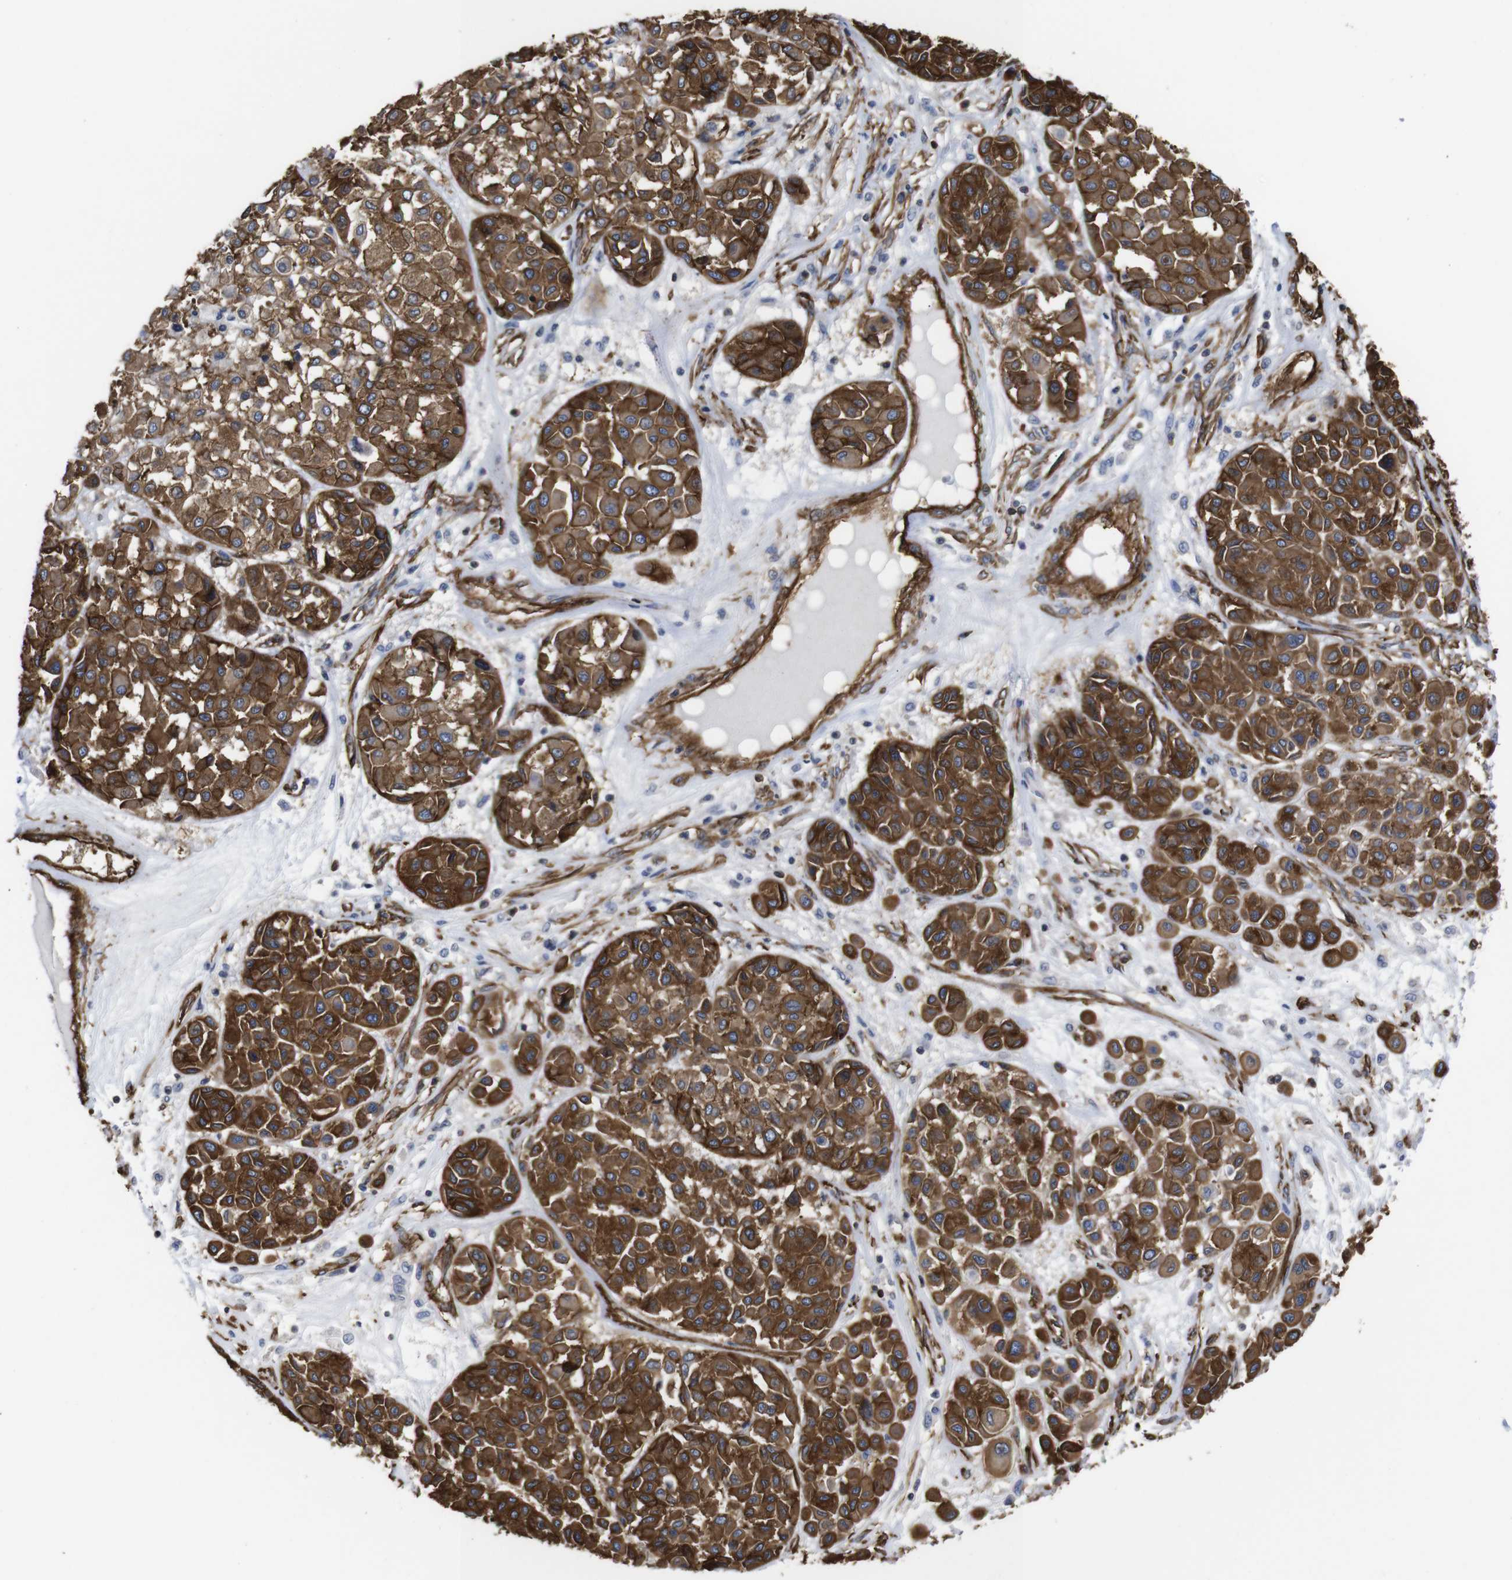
{"staining": {"intensity": "moderate", "quantity": ">75%", "location": "cytoplasmic/membranous"}, "tissue": "melanoma", "cell_type": "Tumor cells", "image_type": "cancer", "snomed": [{"axis": "morphology", "description": "Malignant melanoma, Metastatic site"}, {"axis": "topography", "description": "Soft tissue"}], "caption": "High-magnification brightfield microscopy of melanoma stained with DAB (3,3'-diaminobenzidine) (brown) and counterstained with hematoxylin (blue). tumor cells exhibit moderate cytoplasmic/membranous expression is identified in approximately>75% of cells.", "gene": "SPTBN1", "patient": {"sex": "male", "age": 41}}